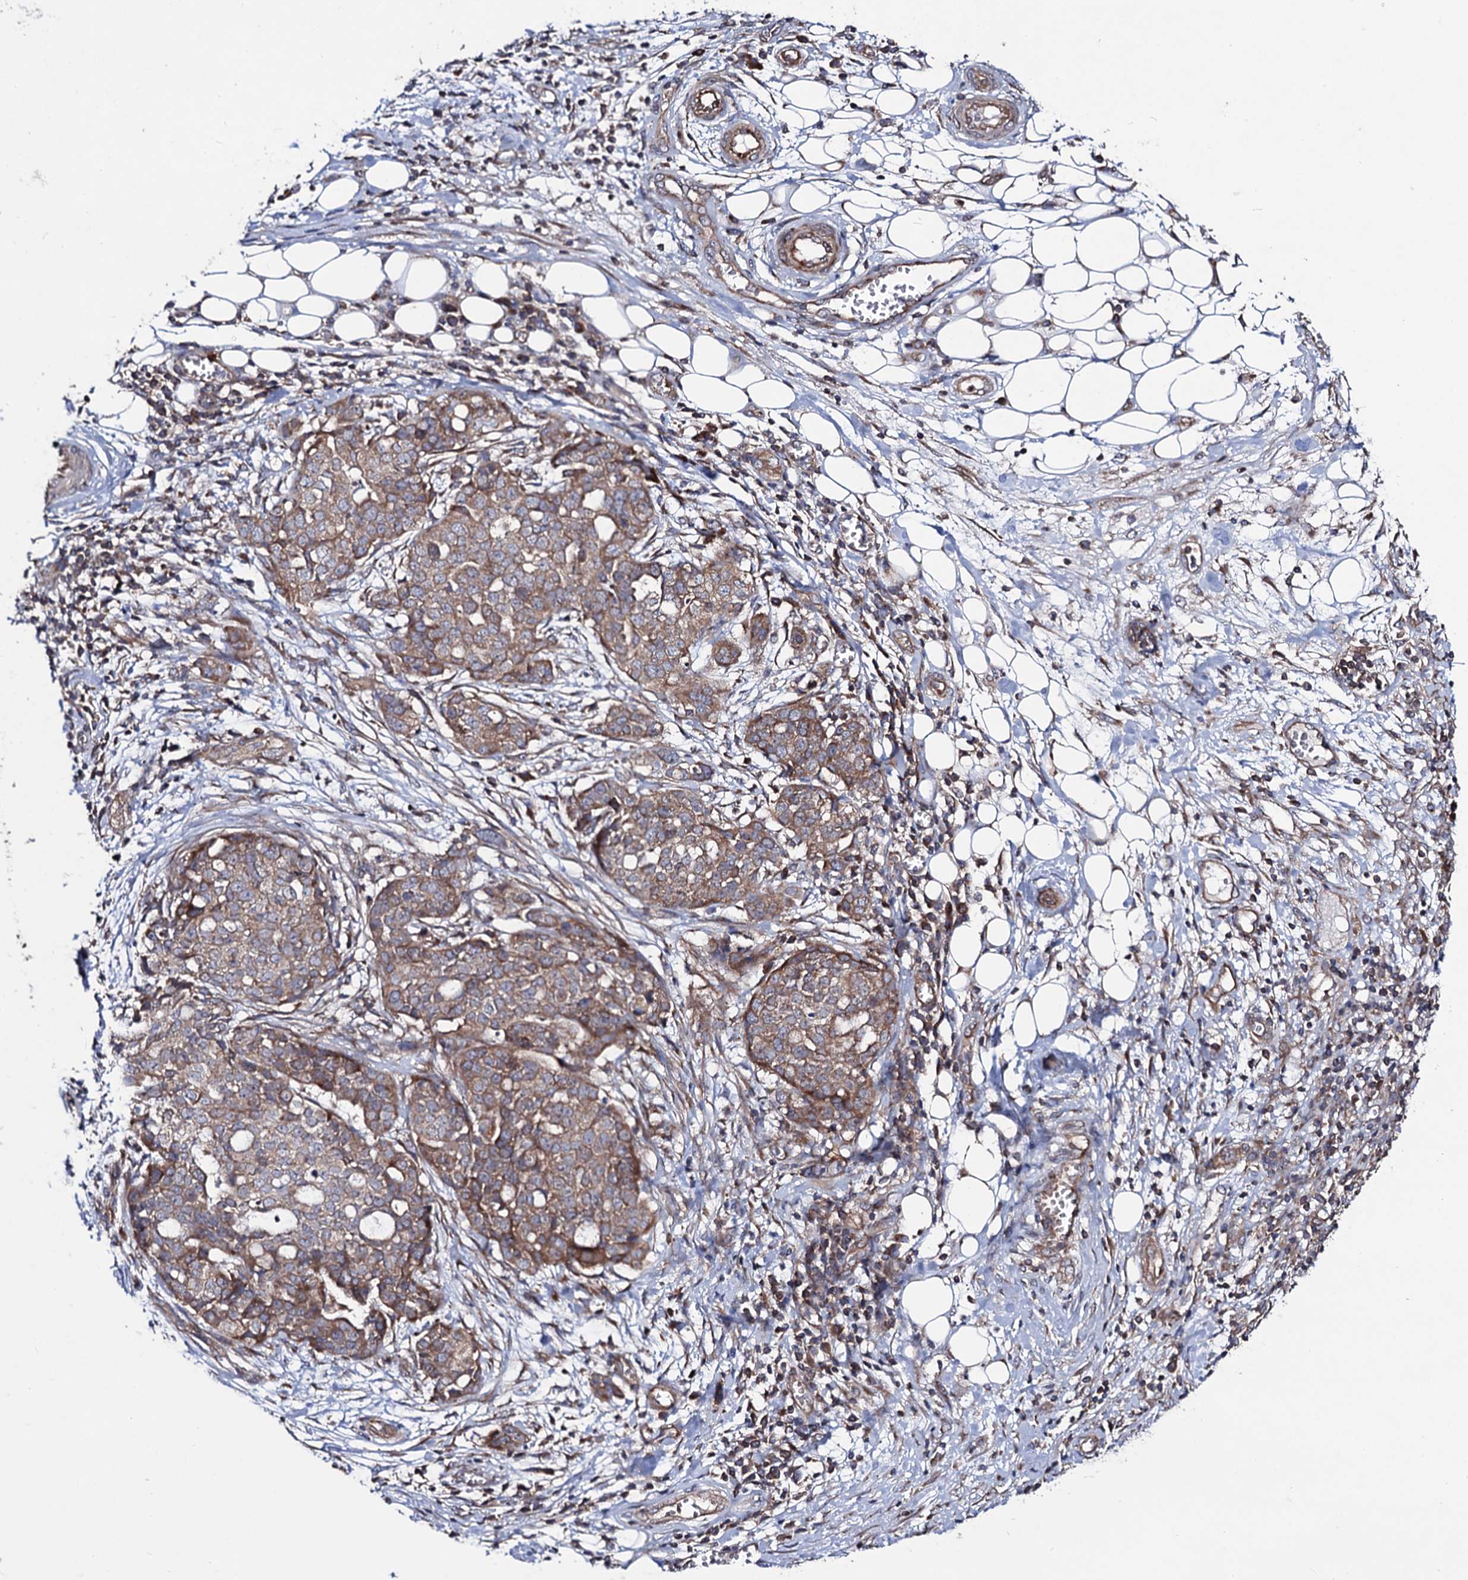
{"staining": {"intensity": "moderate", "quantity": ">75%", "location": "cytoplasmic/membranous"}, "tissue": "ovarian cancer", "cell_type": "Tumor cells", "image_type": "cancer", "snomed": [{"axis": "morphology", "description": "Cystadenocarcinoma, serous, NOS"}, {"axis": "topography", "description": "Soft tissue"}, {"axis": "topography", "description": "Ovary"}], "caption": "This is a histology image of immunohistochemistry staining of ovarian cancer, which shows moderate expression in the cytoplasmic/membranous of tumor cells.", "gene": "DYDC1", "patient": {"sex": "female", "age": 57}}